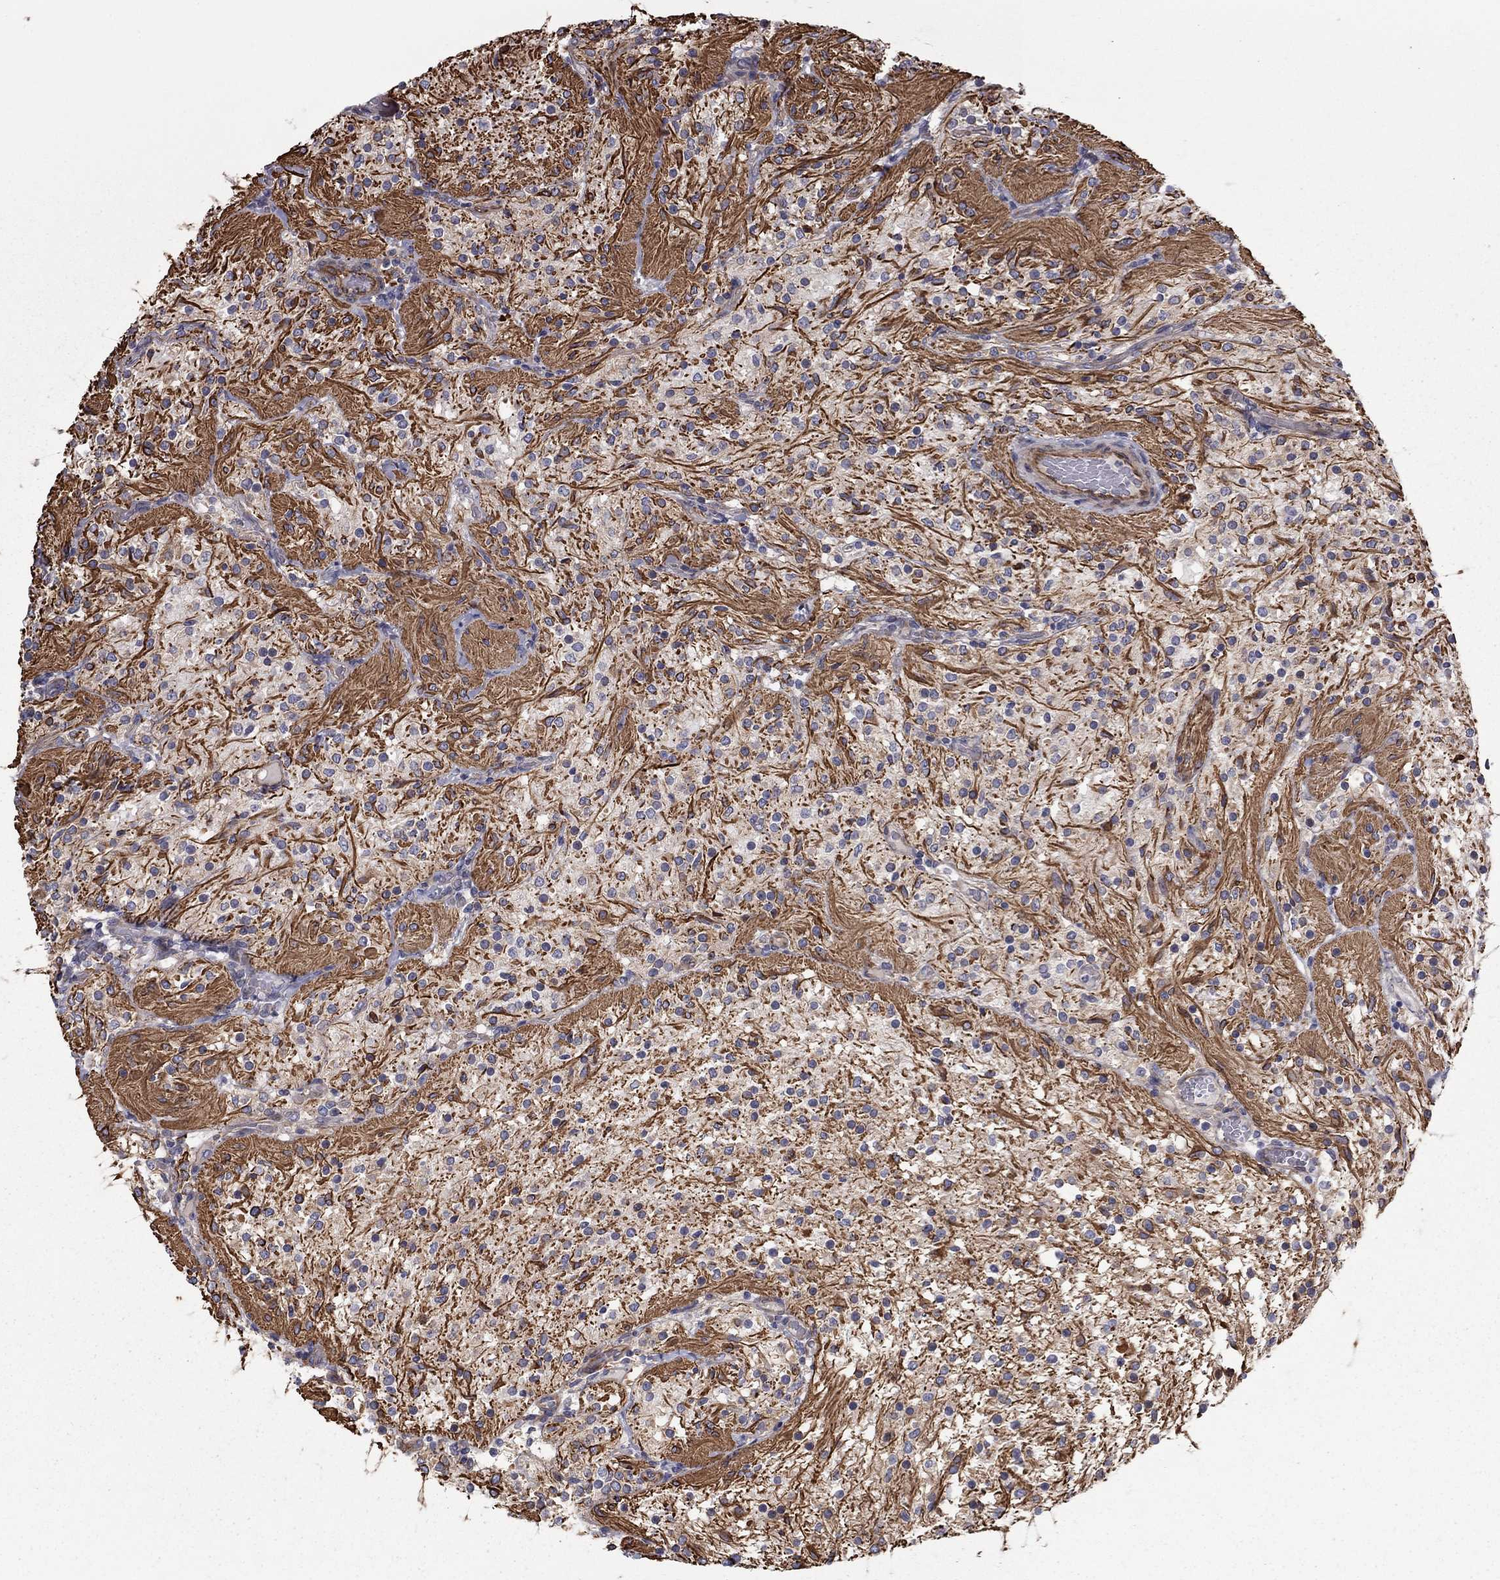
{"staining": {"intensity": "negative", "quantity": "none", "location": "none"}, "tissue": "glioma", "cell_type": "Tumor cells", "image_type": "cancer", "snomed": [{"axis": "morphology", "description": "Glioma, malignant, Low grade"}, {"axis": "topography", "description": "Brain"}], "caption": "IHC micrograph of human malignant glioma (low-grade) stained for a protein (brown), which reveals no staining in tumor cells.", "gene": "CLSTN1", "patient": {"sex": "male", "age": 3}}